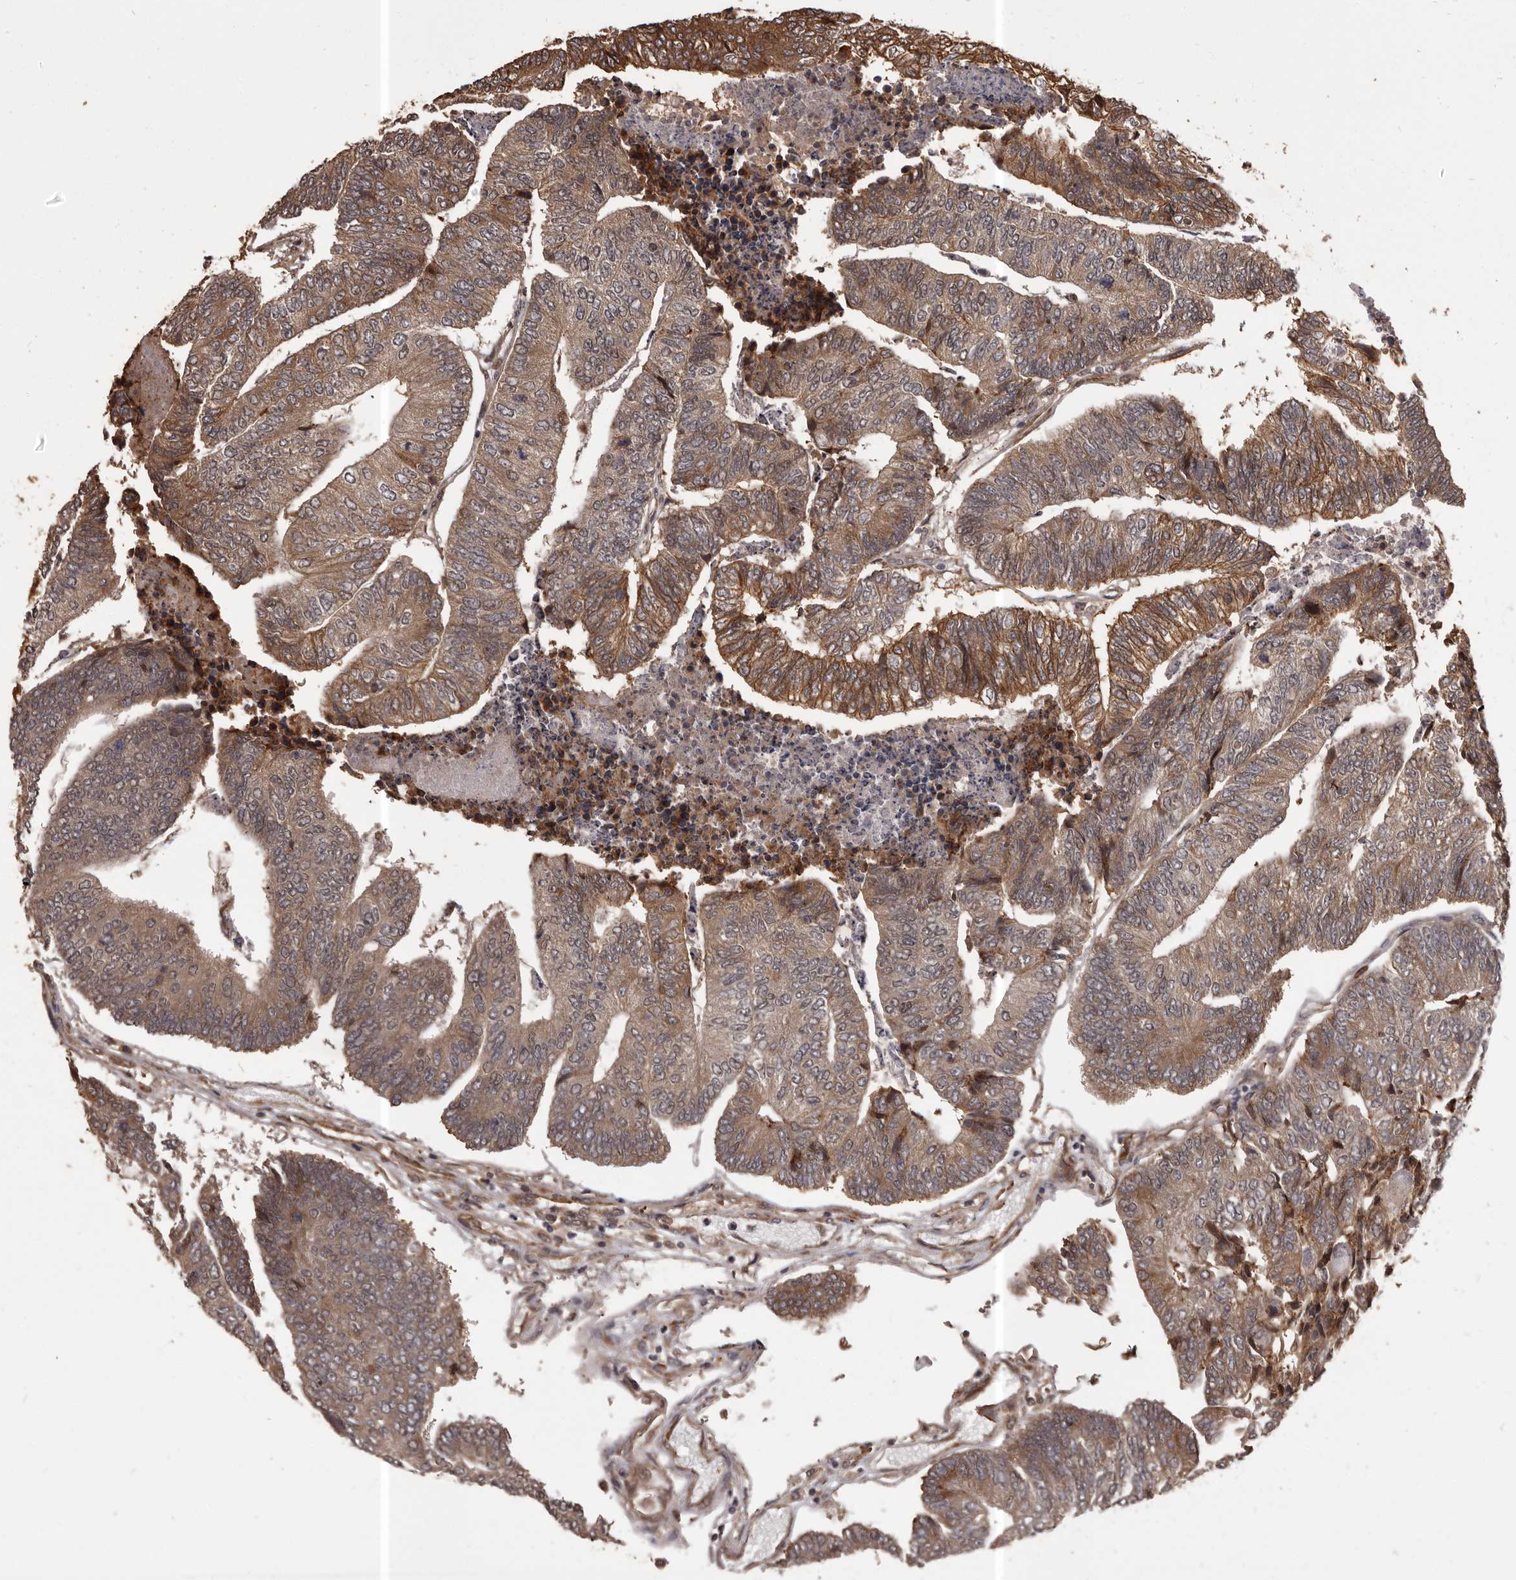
{"staining": {"intensity": "moderate", "quantity": ">75%", "location": "cytoplasmic/membranous"}, "tissue": "colorectal cancer", "cell_type": "Tumor cells", "image_type": "cancer", "snomed": [{"axis": "morphology", "description": "Adenocarcinoma, NOS"}, {"axis": "topography", "description": "Colon"}], "caption": "The immunohistochemical stain shows moderate cytoplasmic/membranous positivity in tumor cells of colorectal cancer tissue. (Stains: DAB in brown, nuclei in blue, Microscopy: brightfield microscopy at high magnification).", "gene": "SLITRK6", "patient": {"sex": "female", "age": 67}}